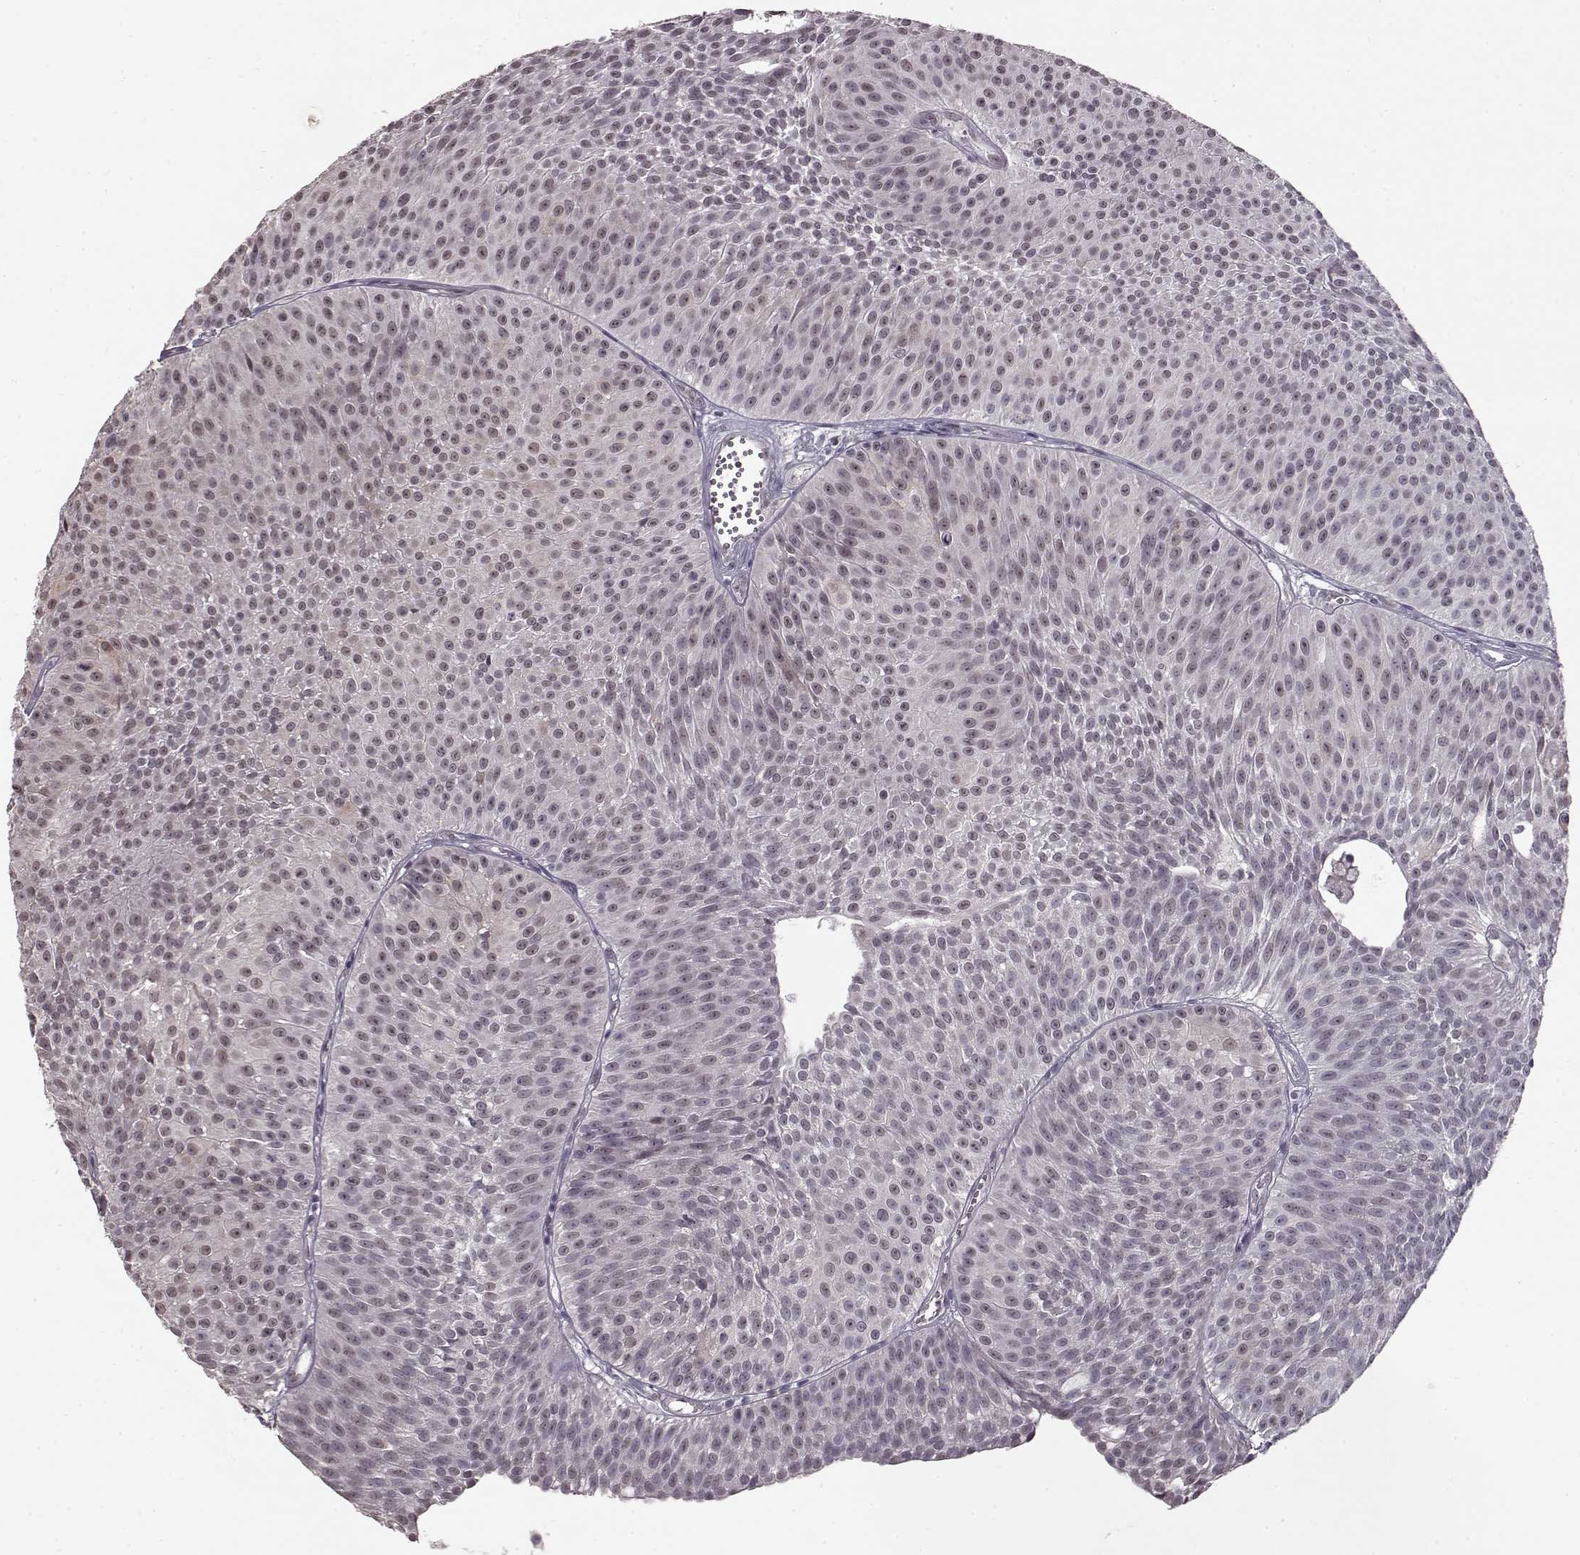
{"staining": {"intensity": "weak", "quantity": "<25%", "location": "nuclear"}, "tissue": "urothelial cancer", "cell_type": "Tumor cells", "image_type": "cancer", "snomed": [{"axis": "morphology", "description": "Urothelial carcinoma, Low grade"}, {"axis": "topography", "description": "Urinary bladder"}], "caption": "Human low-grade urothelial carcinoma stained for a protein using immunohistochemistry (IHC) exhibits no staining in tumor cells.", "gene": "PCP4", "patient": {"sex": "male", "age": 63}}